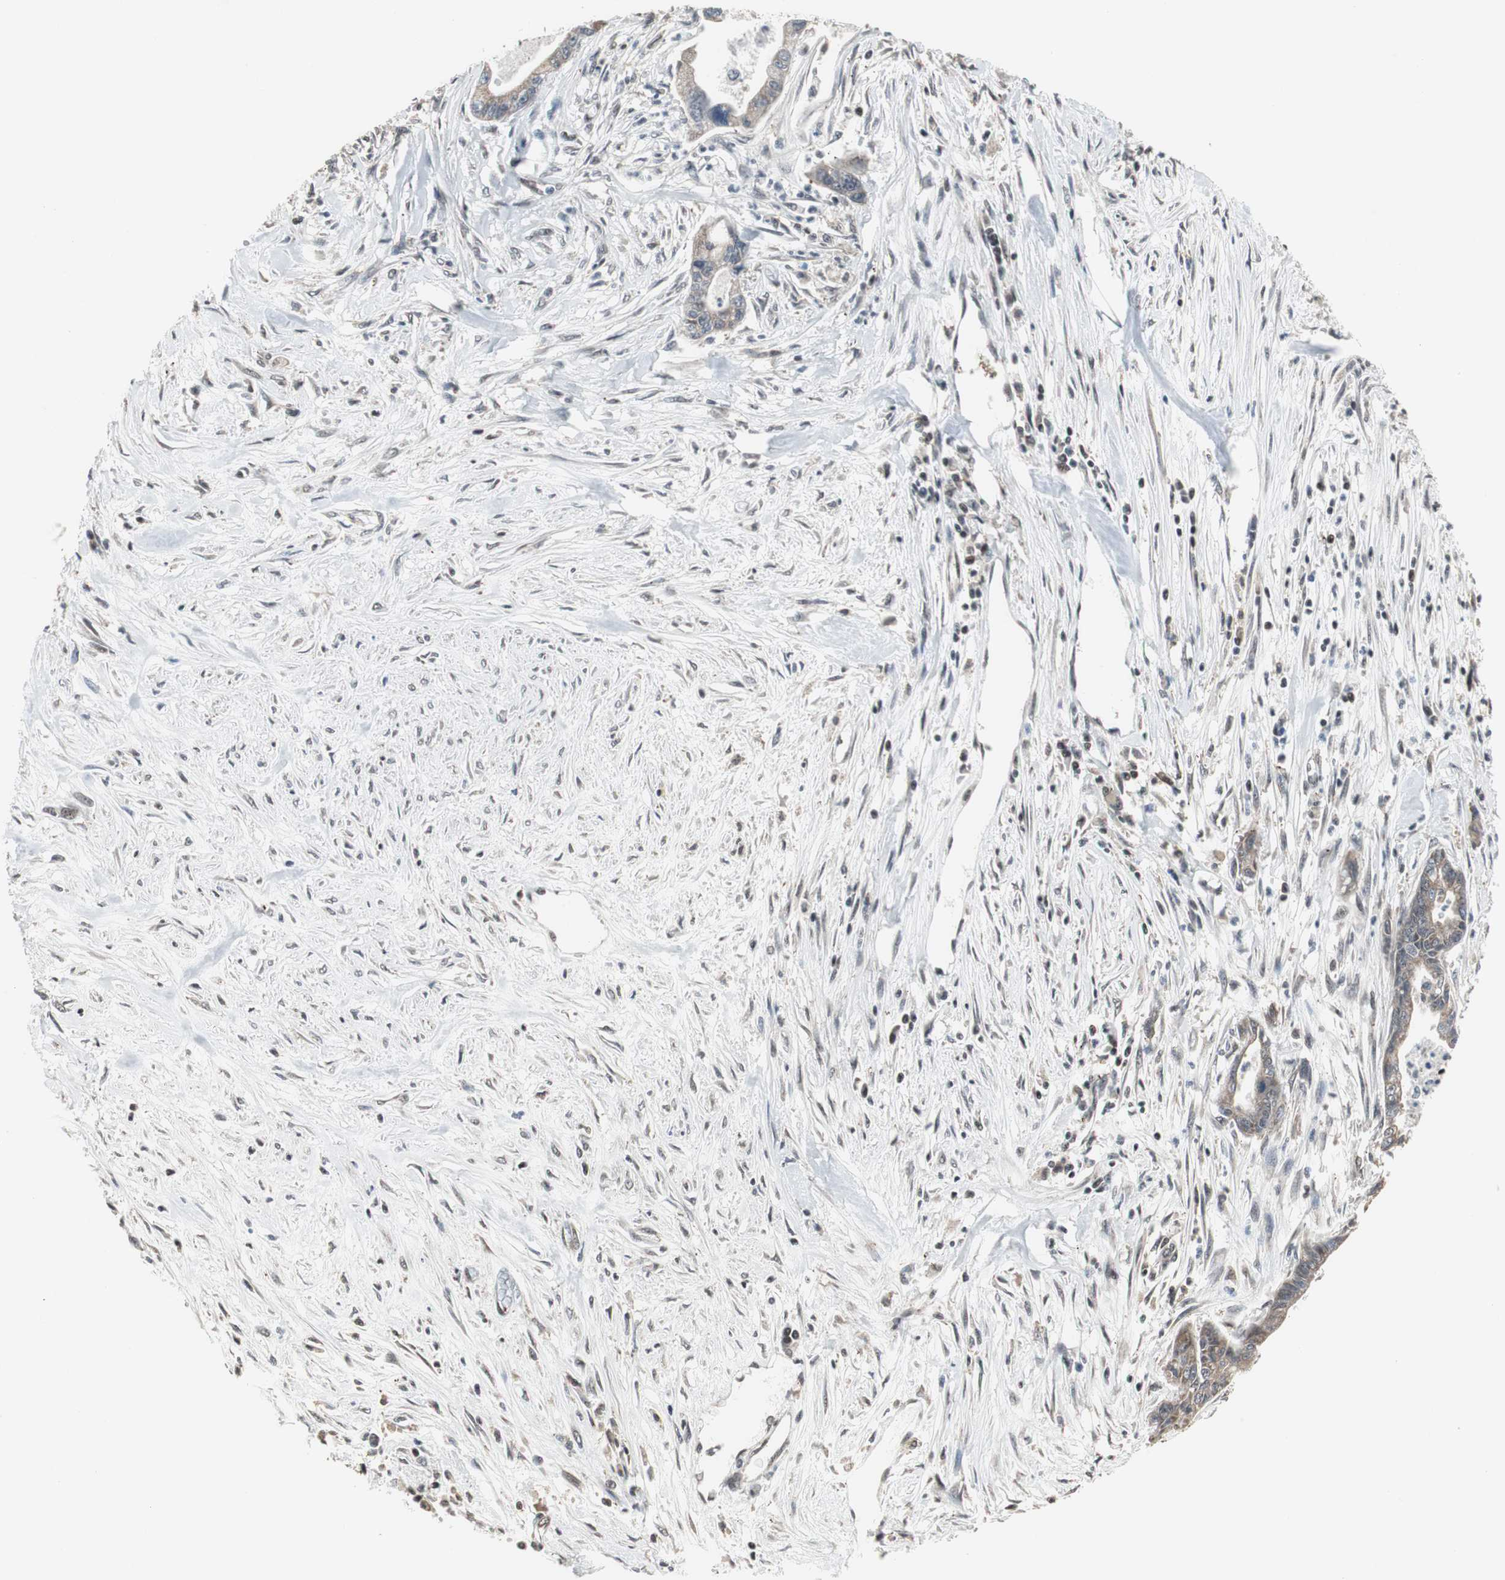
{"staining": {"intensity": "moderate", "quantity": ">75%", "location": "cytoplasmic/membranous"}, "tissue": "pancreatic cancer", "cell_type": "Tumor cells", "image_type": "cancer", "snomed": [{"axis": "morphology", "description": "Adenocarcinoma, NOS"}, {"axis": "topography", "description": "Pancreas"}], "caption": "IHC (DAB) staining of human pancreatic adenocarcinoma shows moderate cytoplasmic/membranous protein staining in about >75% of tumor cells. The staining is performed using DAB (3,3'-diaminobenzidine) brown chromogen to label protein expression. The nuclei are counter-stained blue using hematoxylin.", "gene": "TERF2IP", "patient": {"sex": "male", "age": 70}}